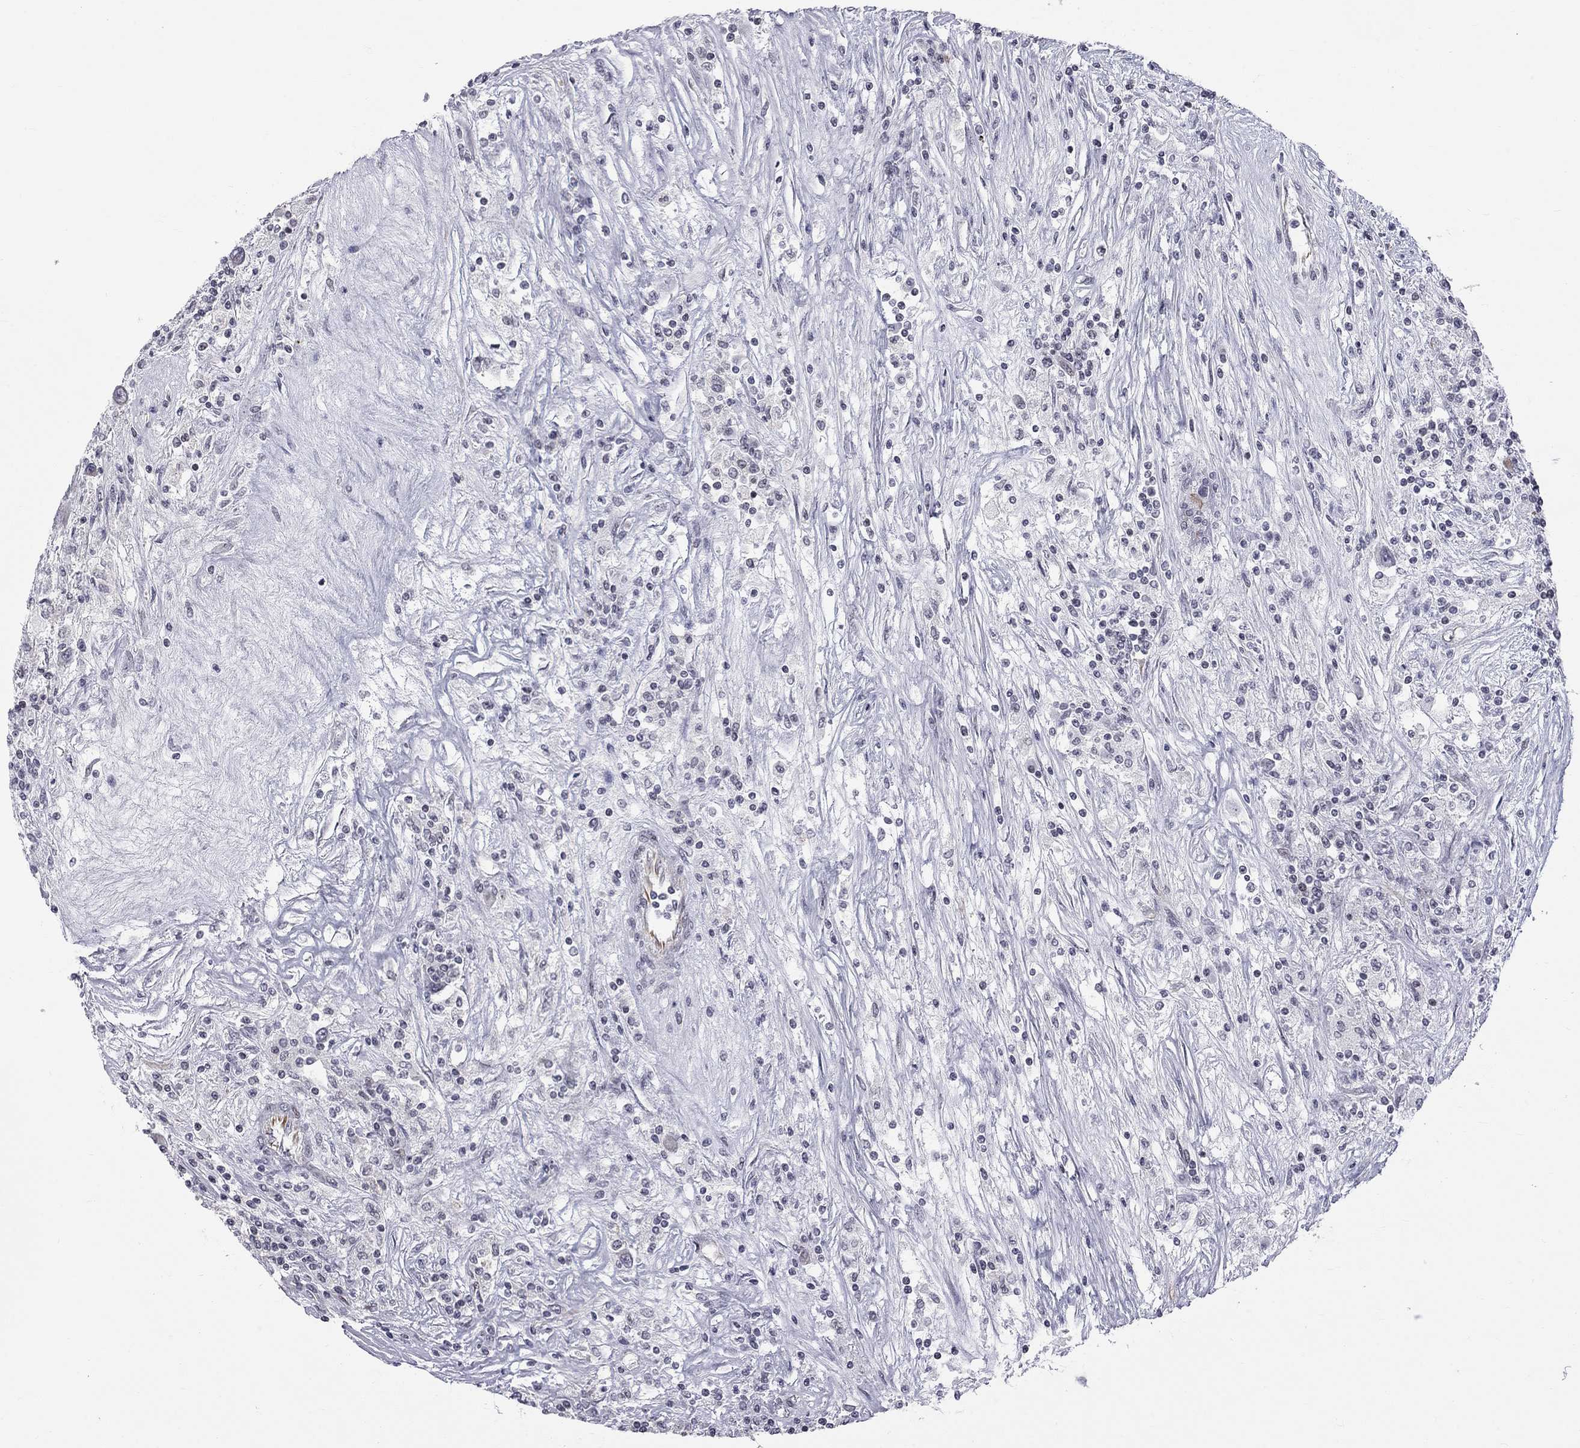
{"staining": {"intensity": "negative", "quantity": "none", "location": "none"}, "tissue": "renal cancer", "cell_type": "Tumor cells", "image_type": "cancer", "snomed": [{"axis": "morphology", "description": "Adenocarcinoma, NOS"}, {"axis": "topography", "description": "Kidney"}], "caption": "This is a photomicrograph of immunohistochemistry staining of renal cancer (adenocarcinoma), which shows no staining in tumor cells.", "gene": "MTNR1B", "patient": {"sex": "female", "age": 67}}